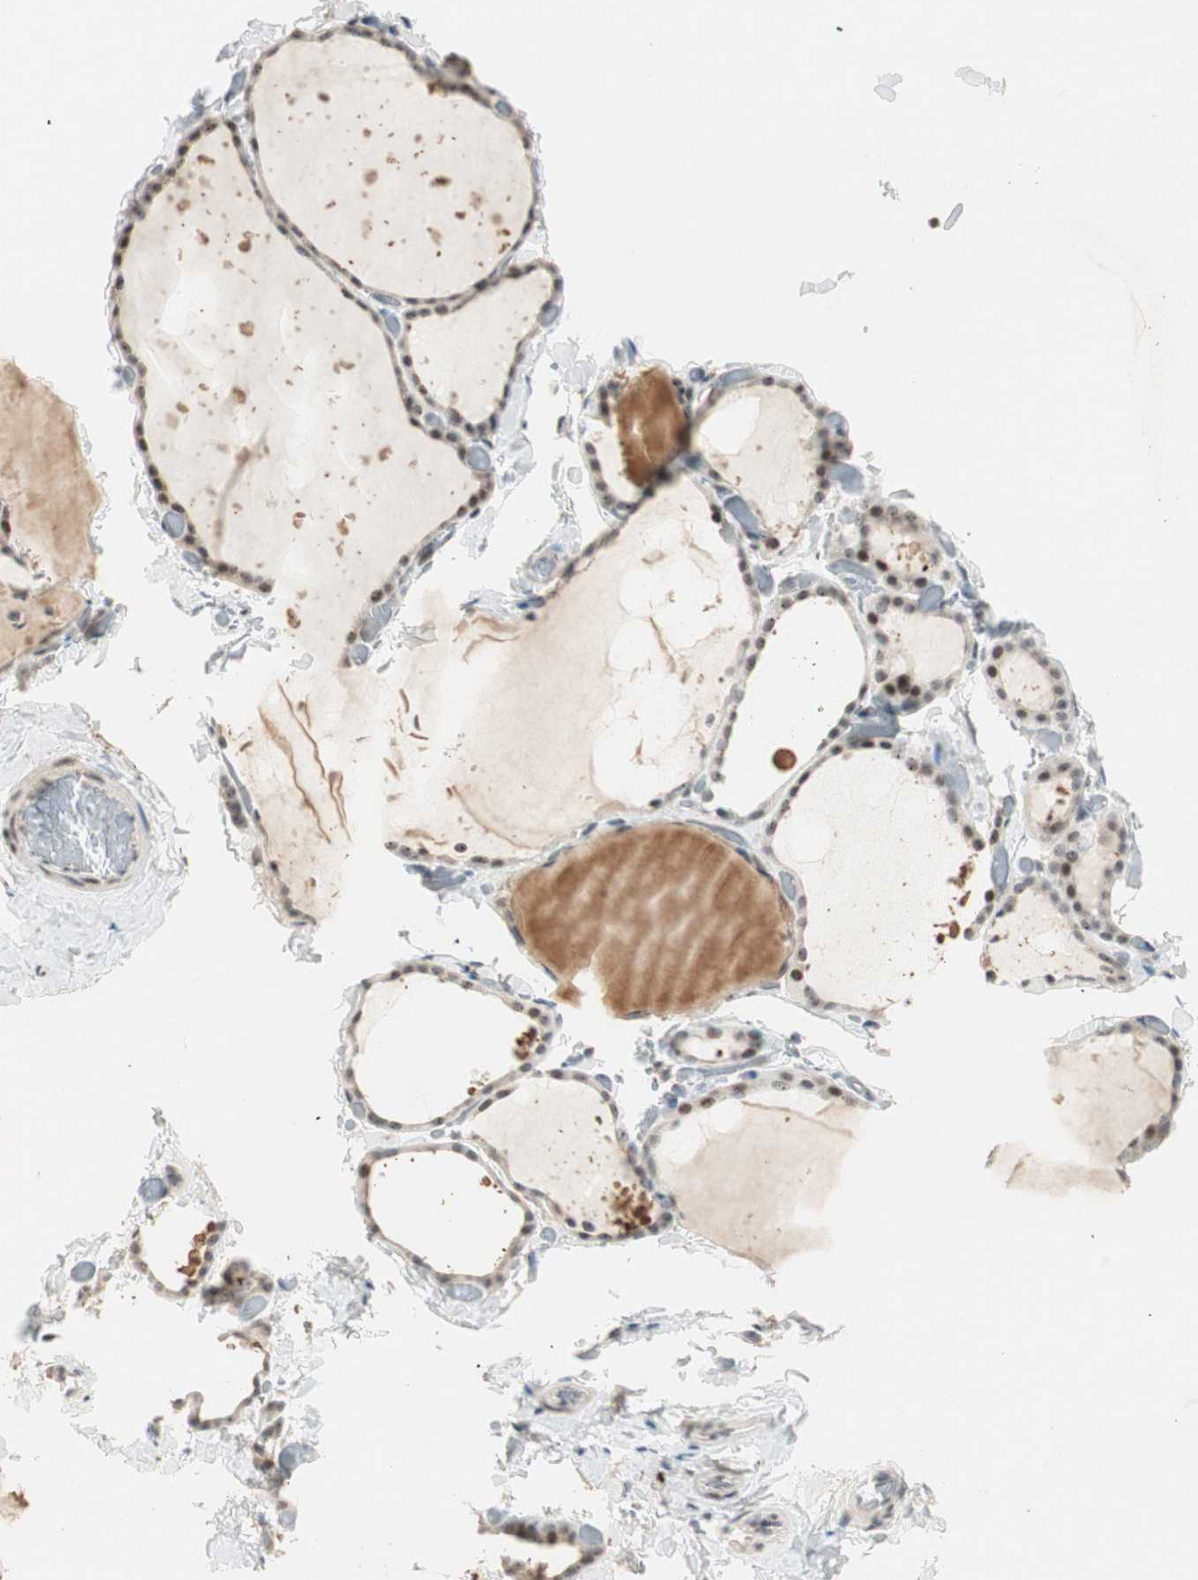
{"staining": {"intensity": "moderate", "quantity": ">75%", "location": "cytoplasmic/membranous,nuclear"}, "tissue": "thyroid gland", "cell_type": "Glandular cells", "image_type": "normal", "snomed": [{"axis": "morphology", "description": "Normal tissue, NOS"}, {"axis": "topography", "description": "Thyroid gland"}], "caption": "Immunohistochemistry (IHC) (DAB) staining of normal human thyroid gland displays moderate cytoplasmic/membranous,nuclear protein positivity in approximately >75% of glandular cells.", "gene": "ETV4", "patient": {"sex": "female", "age": 22}}